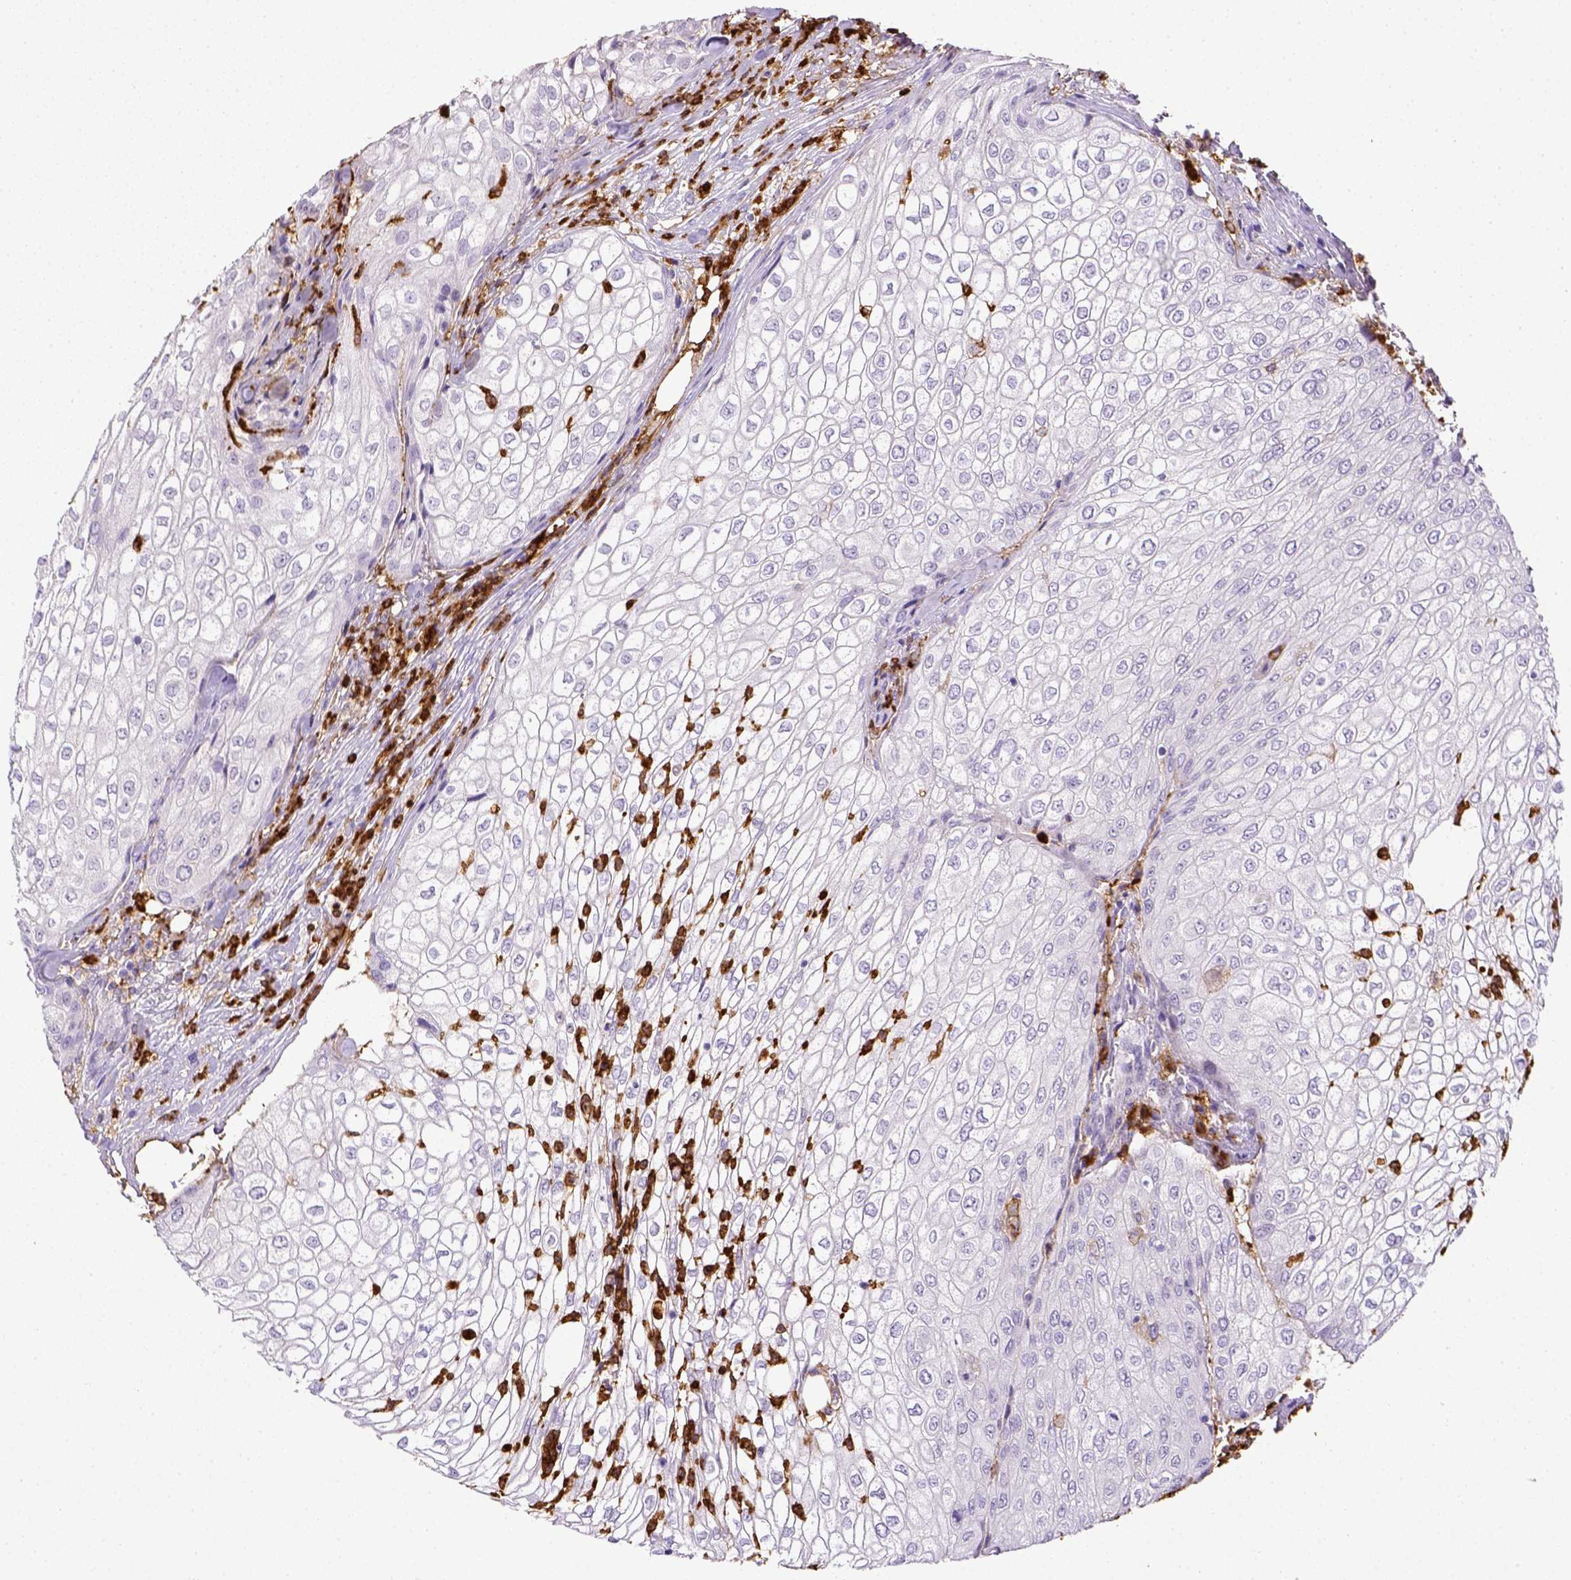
{"staining": {"intensity": "negative", "quantity": "none", "location": "none"}, "tissue": "urothelial cancer", "cell_type": "Tumor cells", "image_type": "cancer", "snomed": [{"axis": "morphology", "description": "Urothelial carcinoma, High grade"}, {"axis": "topography", "description": "Urinary bladder"}], "caption": "A high-resolution histopathology image shows immunohistochemistry (IHC) staining of urothelial carcinoma (high-grade), which reveals no significant expression in tumor cells. Brightfield microscopy of immunohistochemistry (IHC) stained with DAB (3,3'-diaminobenzidine) (brown) and hematoxylin (blue), captured at high magnification.", "gene": "ITGAM", "patient": {"sex": "male", "age": 62}}